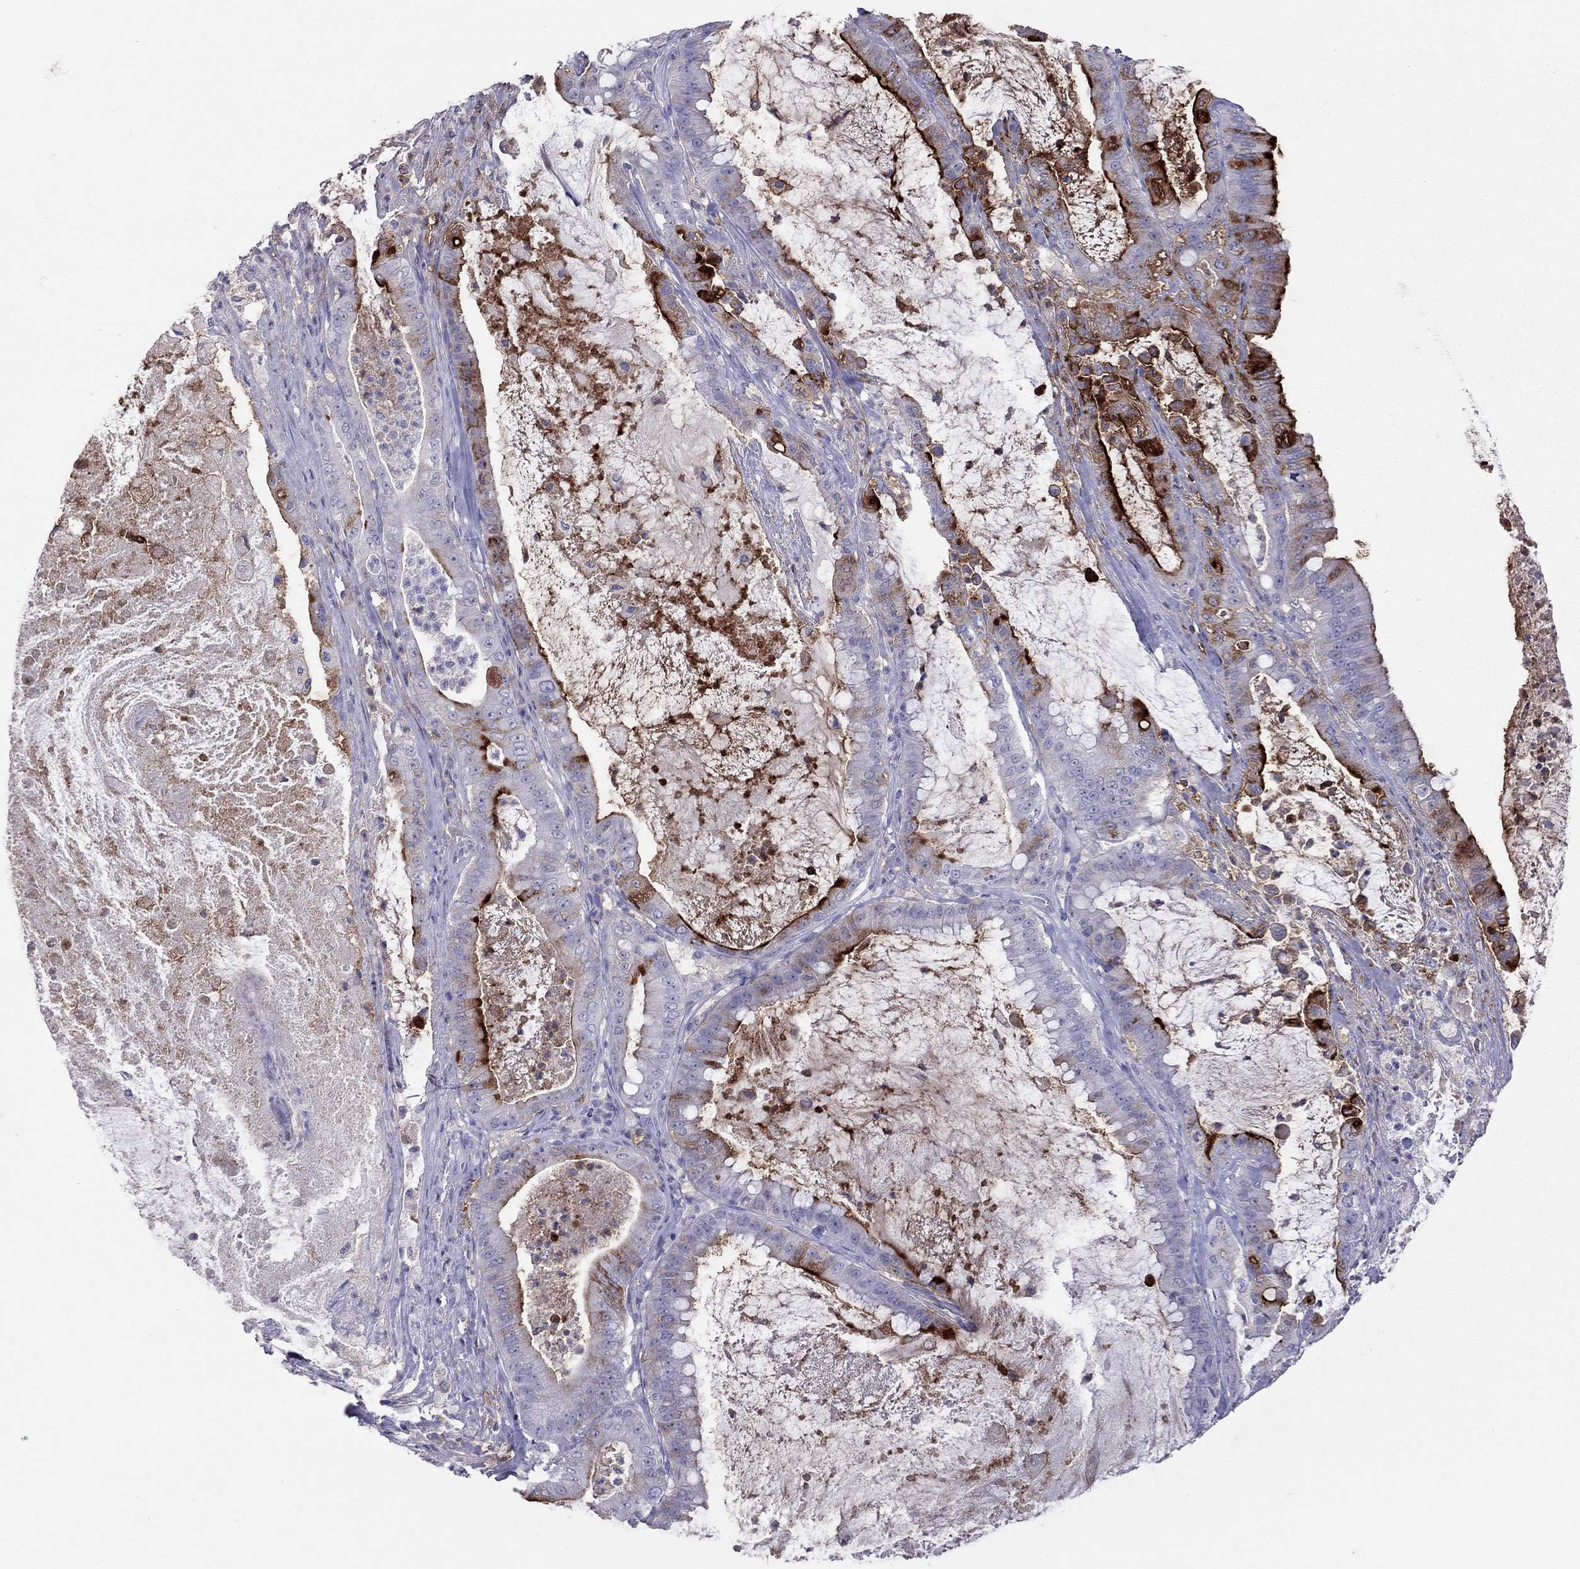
{"staining": {"intensity": "strong", "quantity": "<25%", "location": "cytoplasmic/membranous"}, "tissue": "pancreatic cancer", "cell_type": "Tumor cells", "image_type": "cancer", "snomed": [{"axis": "morphology", "description": "Adenocarcinoma, NOS"}, {"axis": "topography", "description": "Pancreas"}], "caption": "Adenocarcinoma (pancreatic) tissue shows strong cytoplasmic/membranous staining in approximately <25% of tumor cells", "gene": "MUC16", "patient": {"sex": "male", "age": 71}}